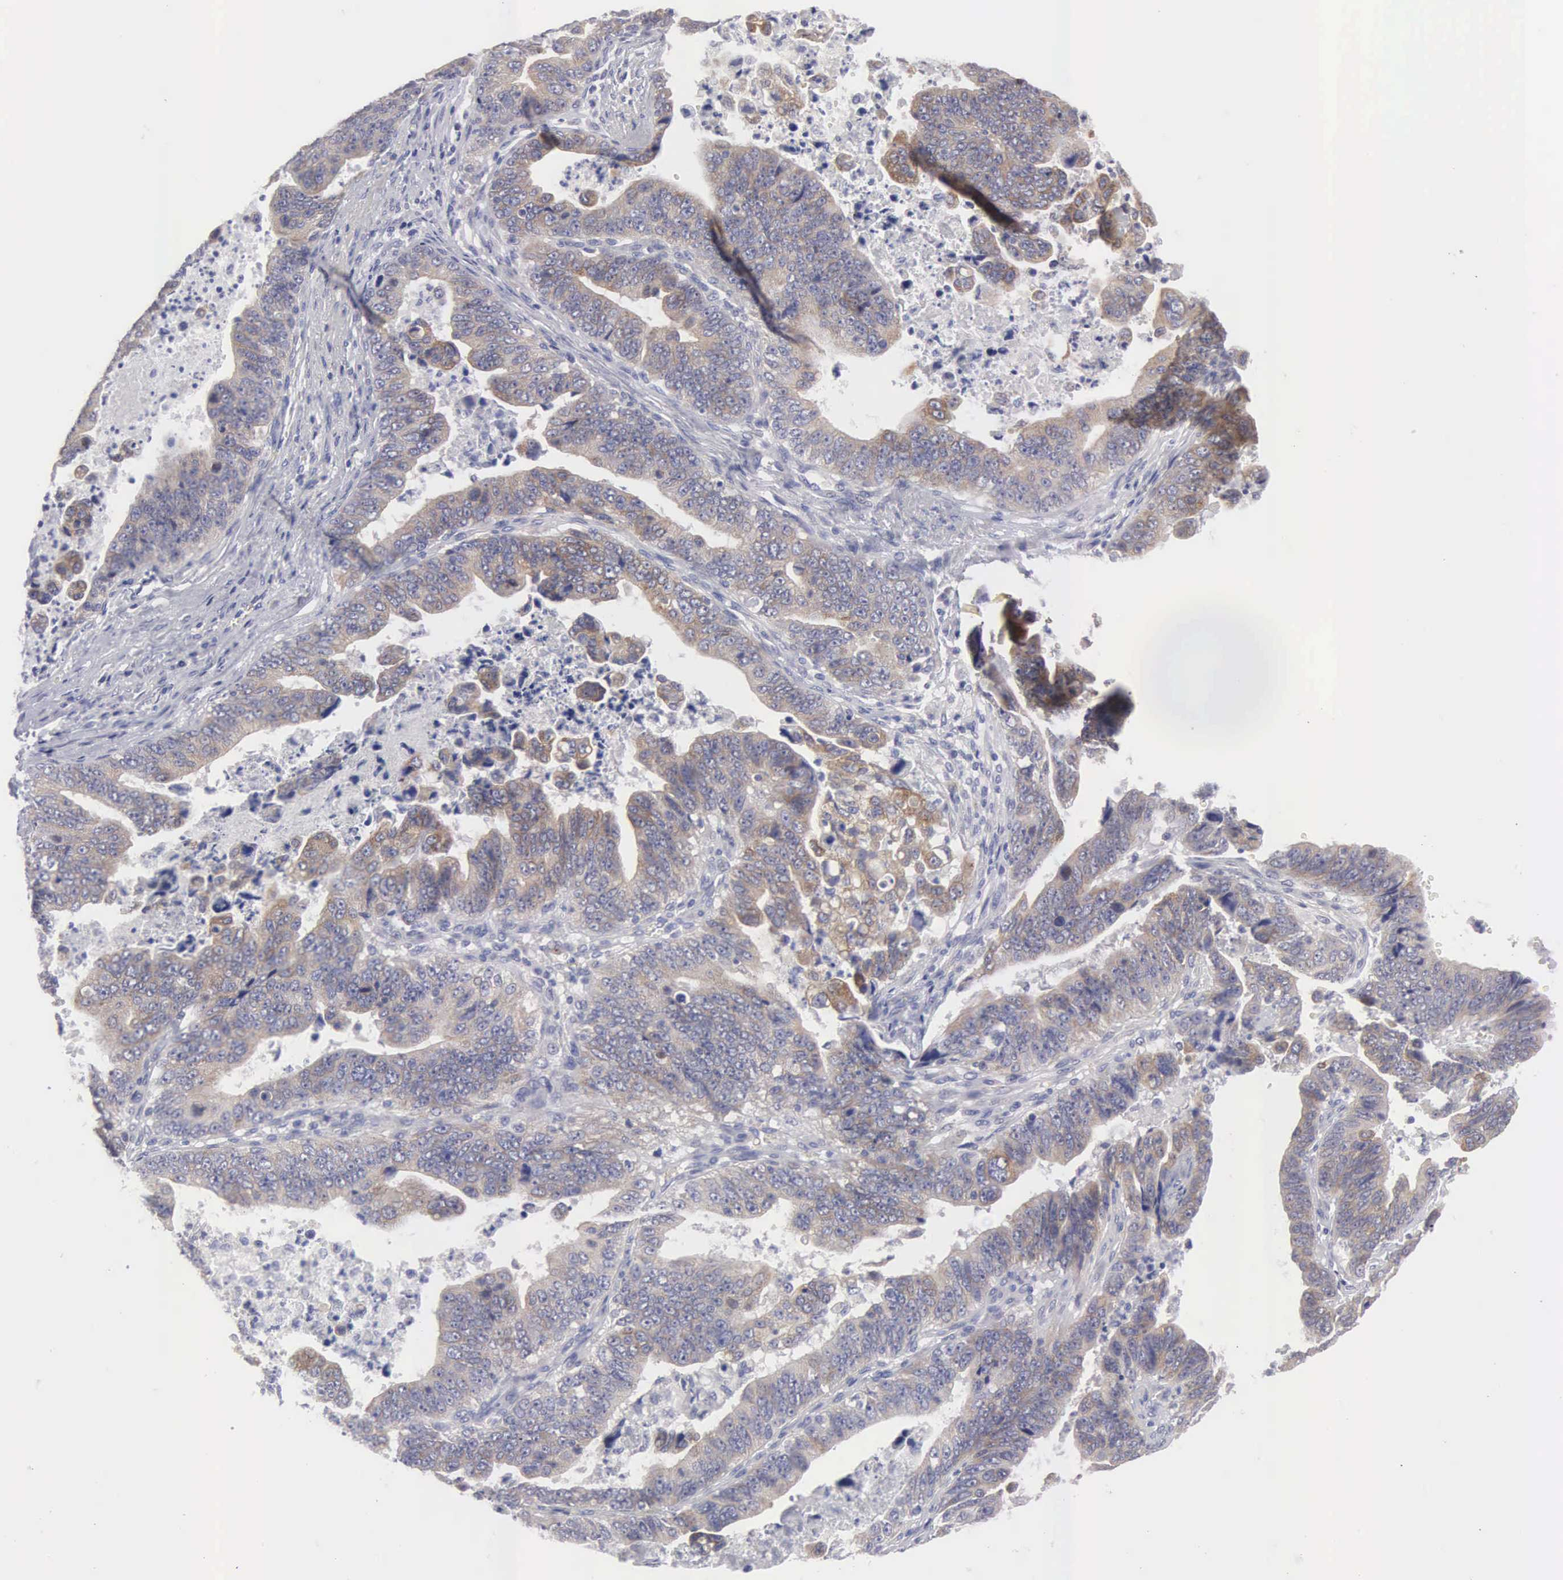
{"staining": {"intensity": "weak", "quantity": ">75%", "location": "cytoplasmic/membranous"}, "tissue": "stomach cancer", "cell_type": "Tumor cells", "image_type": "cancer", "snomed": [{"axis": "morphology", "description": "Adenocarcinoma, NOS"}, {"axis": "topography", "description": "Stomach, upper"}], "caption": "DAB immunohistochemical staining of stomach adenocarcinoma exhibits weak cytoplasmic/membranous protein staining in about >75% of tumor cells.", "gene": "CEP170B", "patient": {"sex": "female", "age": 50}}